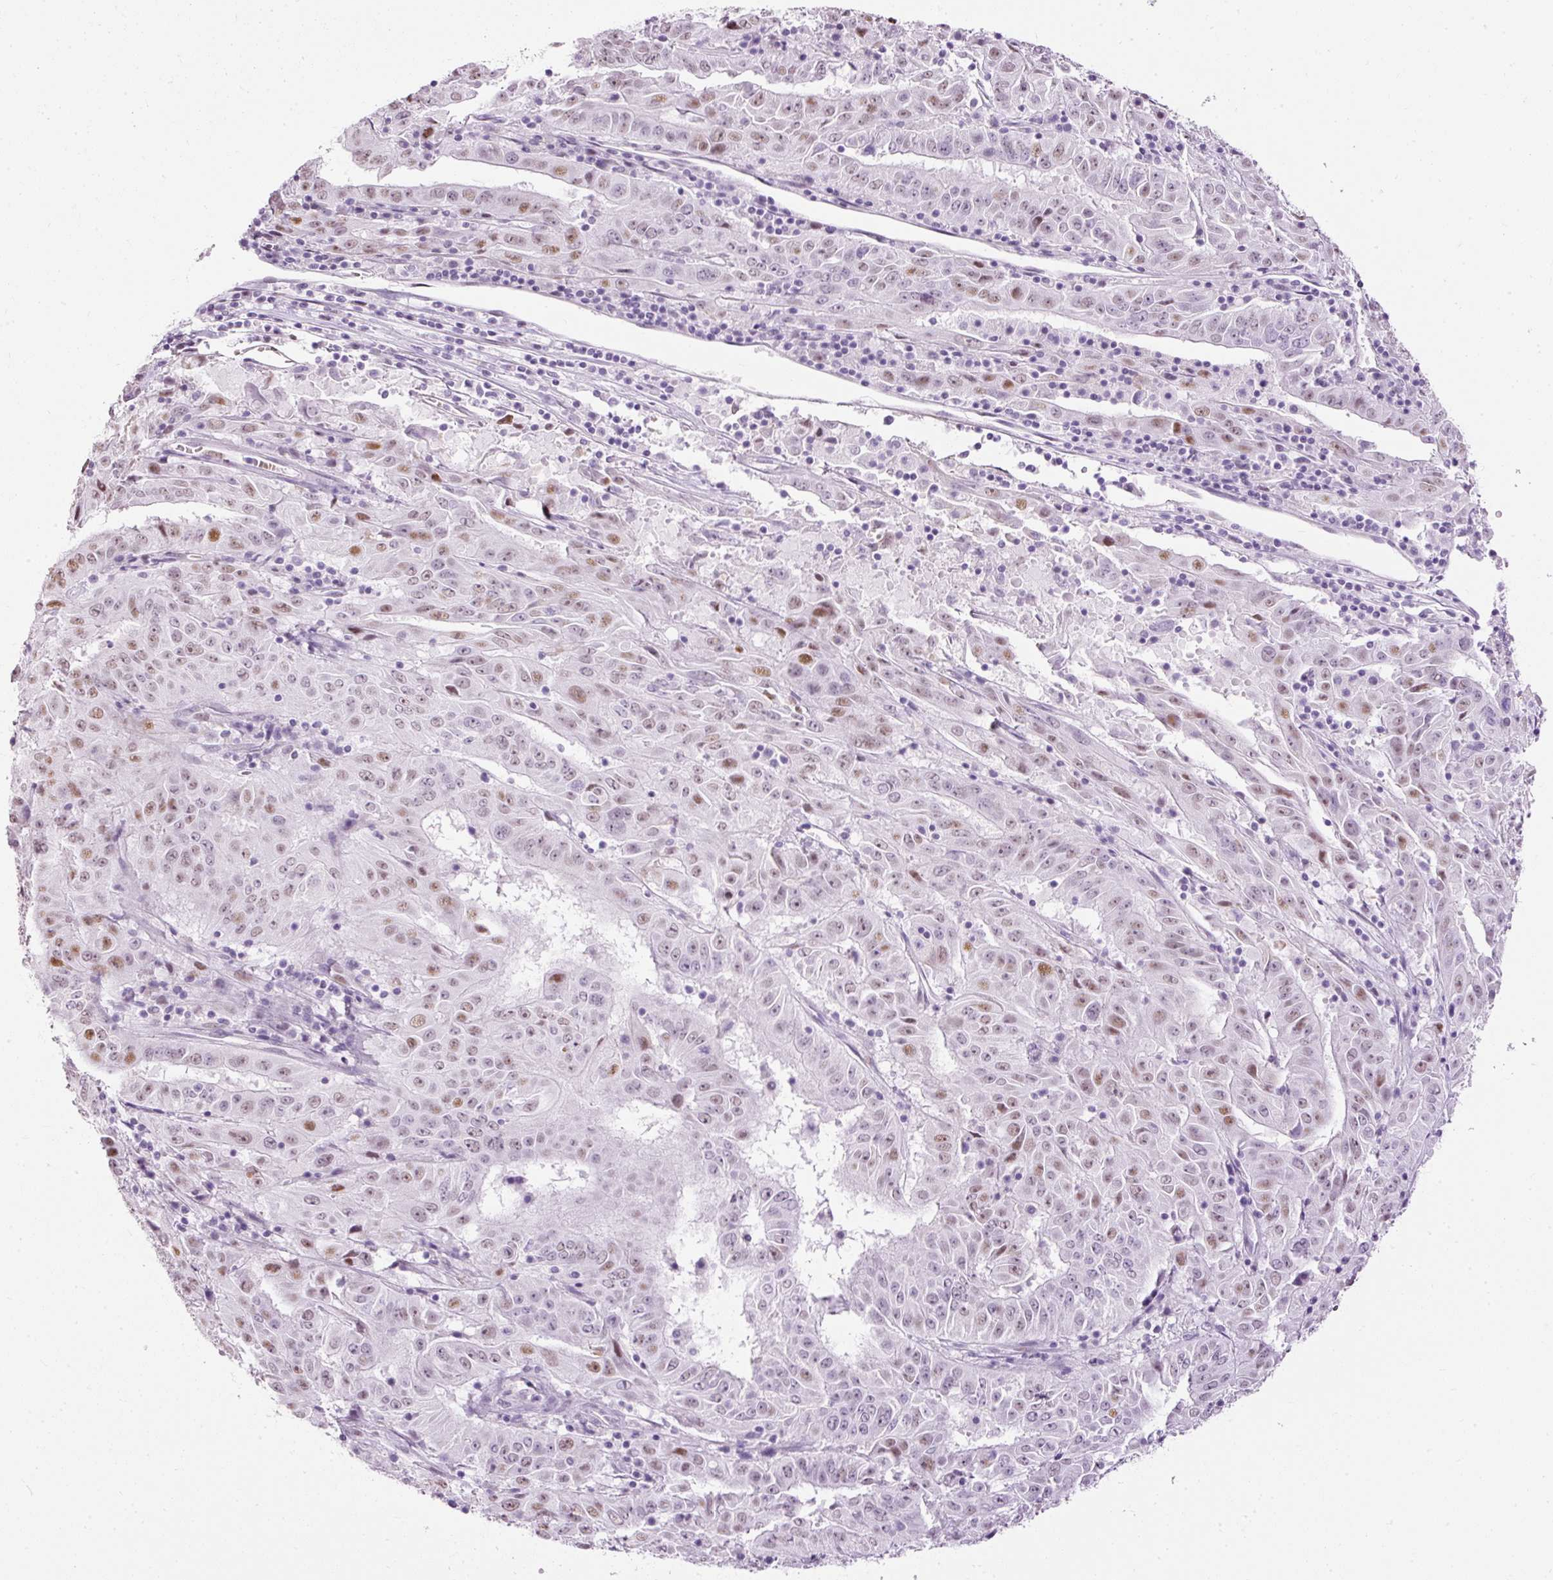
{"staining": {"intensity": "moderate", "quantity": "25%-75%", "location": "nuclear"}, "tissue": "pancreatic cancer", "cell_type": "Tumor cells", "image_type": "cancer", "snomed": [{"axis": "morphology", "description": "Adenocarcinoma, NOS"}, {"axis": "topography", "description": "Pancreas"}], "caption": "Immunohistochemistry (DAB) staining of human pancreatic cancer reveals moderate nuclear protein positivity in approximately 25%-75% of tumor cells.", "gene": "PDE6B", "patient": {"sex": "male", "age": 63}}